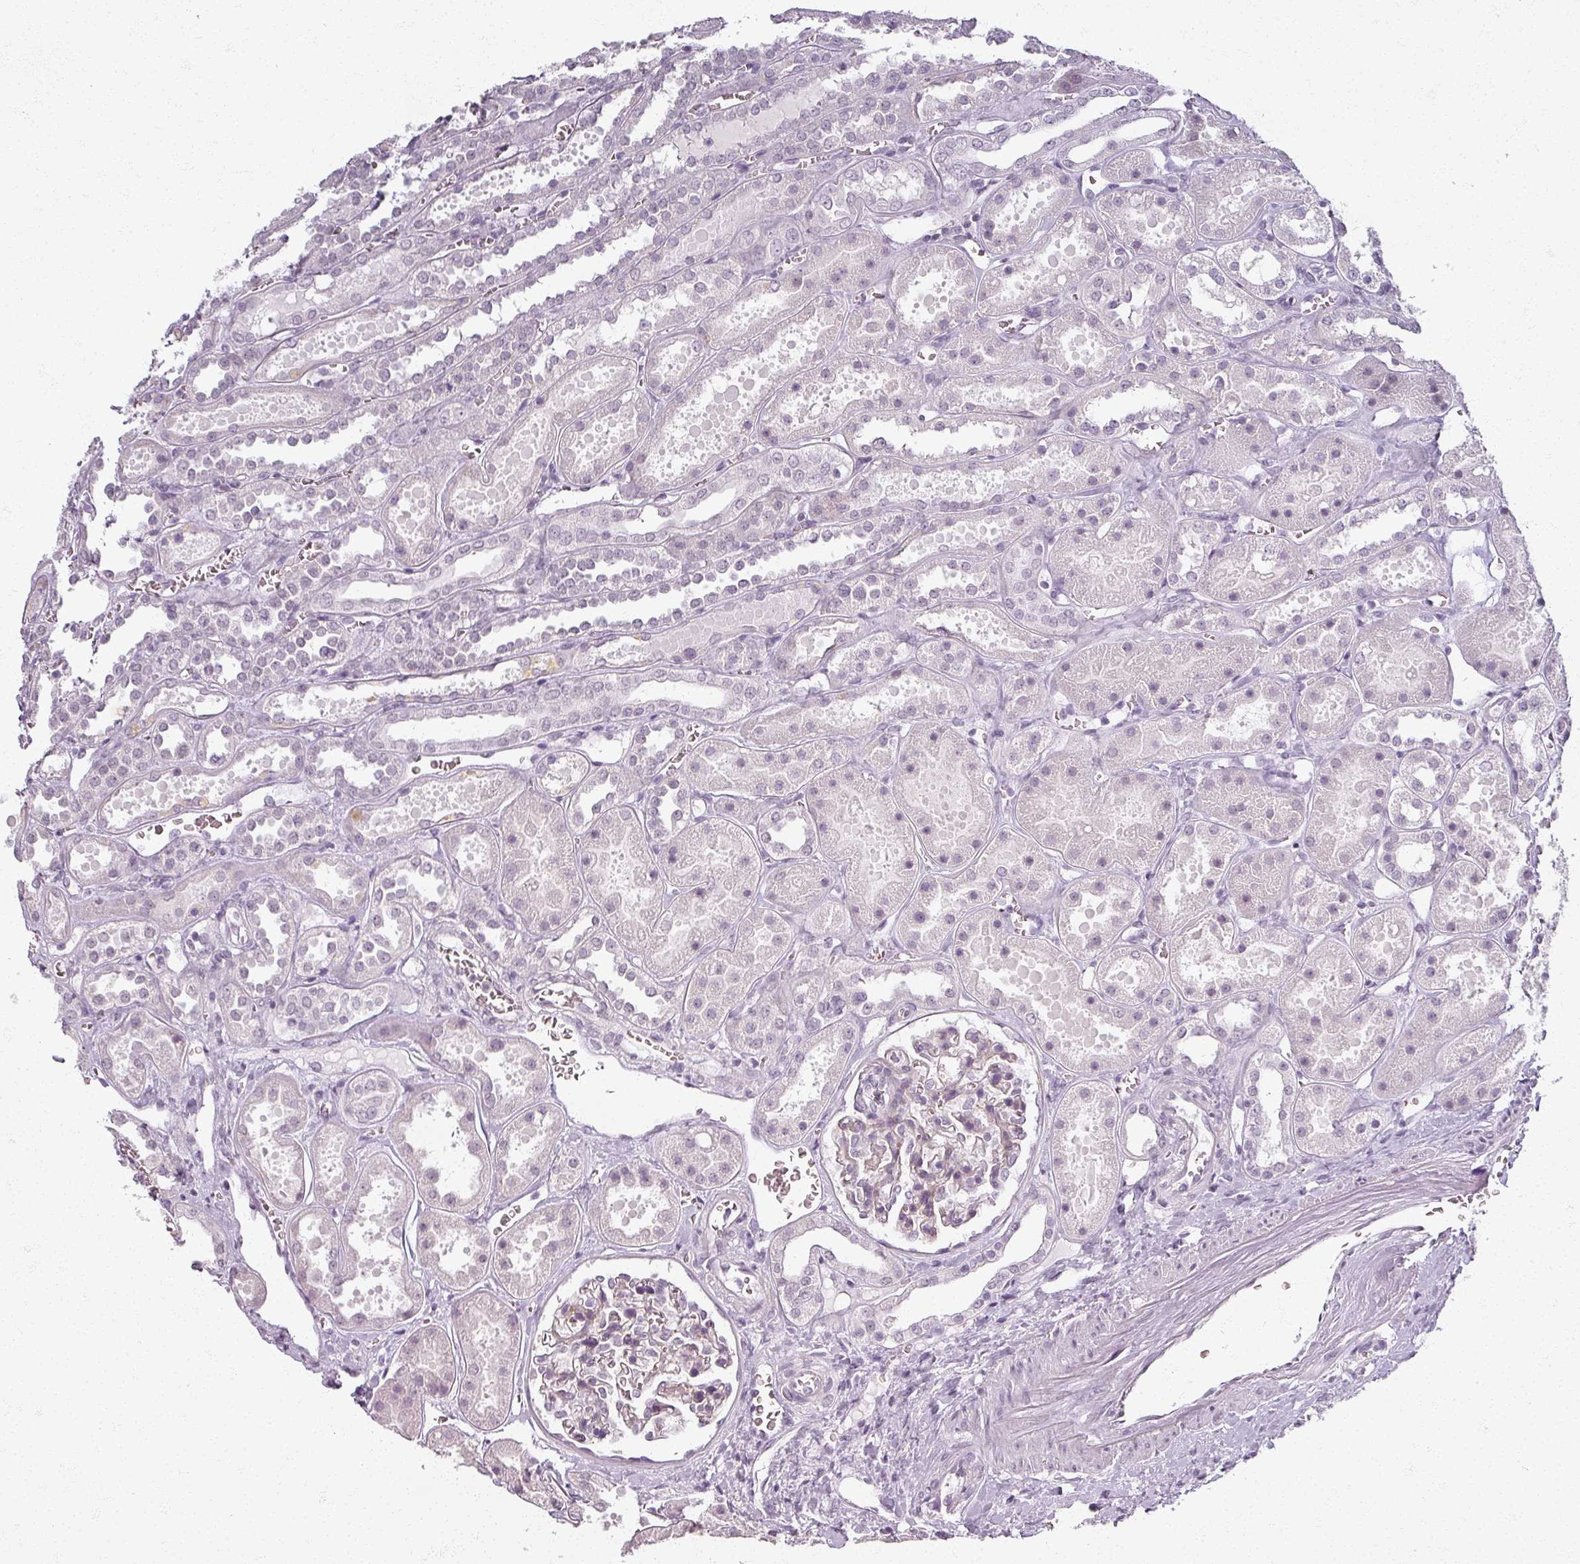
{"staining": {"intensity": "negative", "quantity": "none", "location": "none"}, "tissue": "kidney", "cell_type": "Cells in glomeruli", "image_type": "normal", "snomed": [{"axis": "morphology", "description": "Normal tissue, NOS"}, {"axis": "topography", "description": "Kidney"}], "caption": "An immunohistochemistry (IHC) micrograph of unremarkable kidney is shown. There is no staining in cells in glomeruli of kidney.", "gene": "RFPL2", "patient": {"sex": "female", "age": 41}}